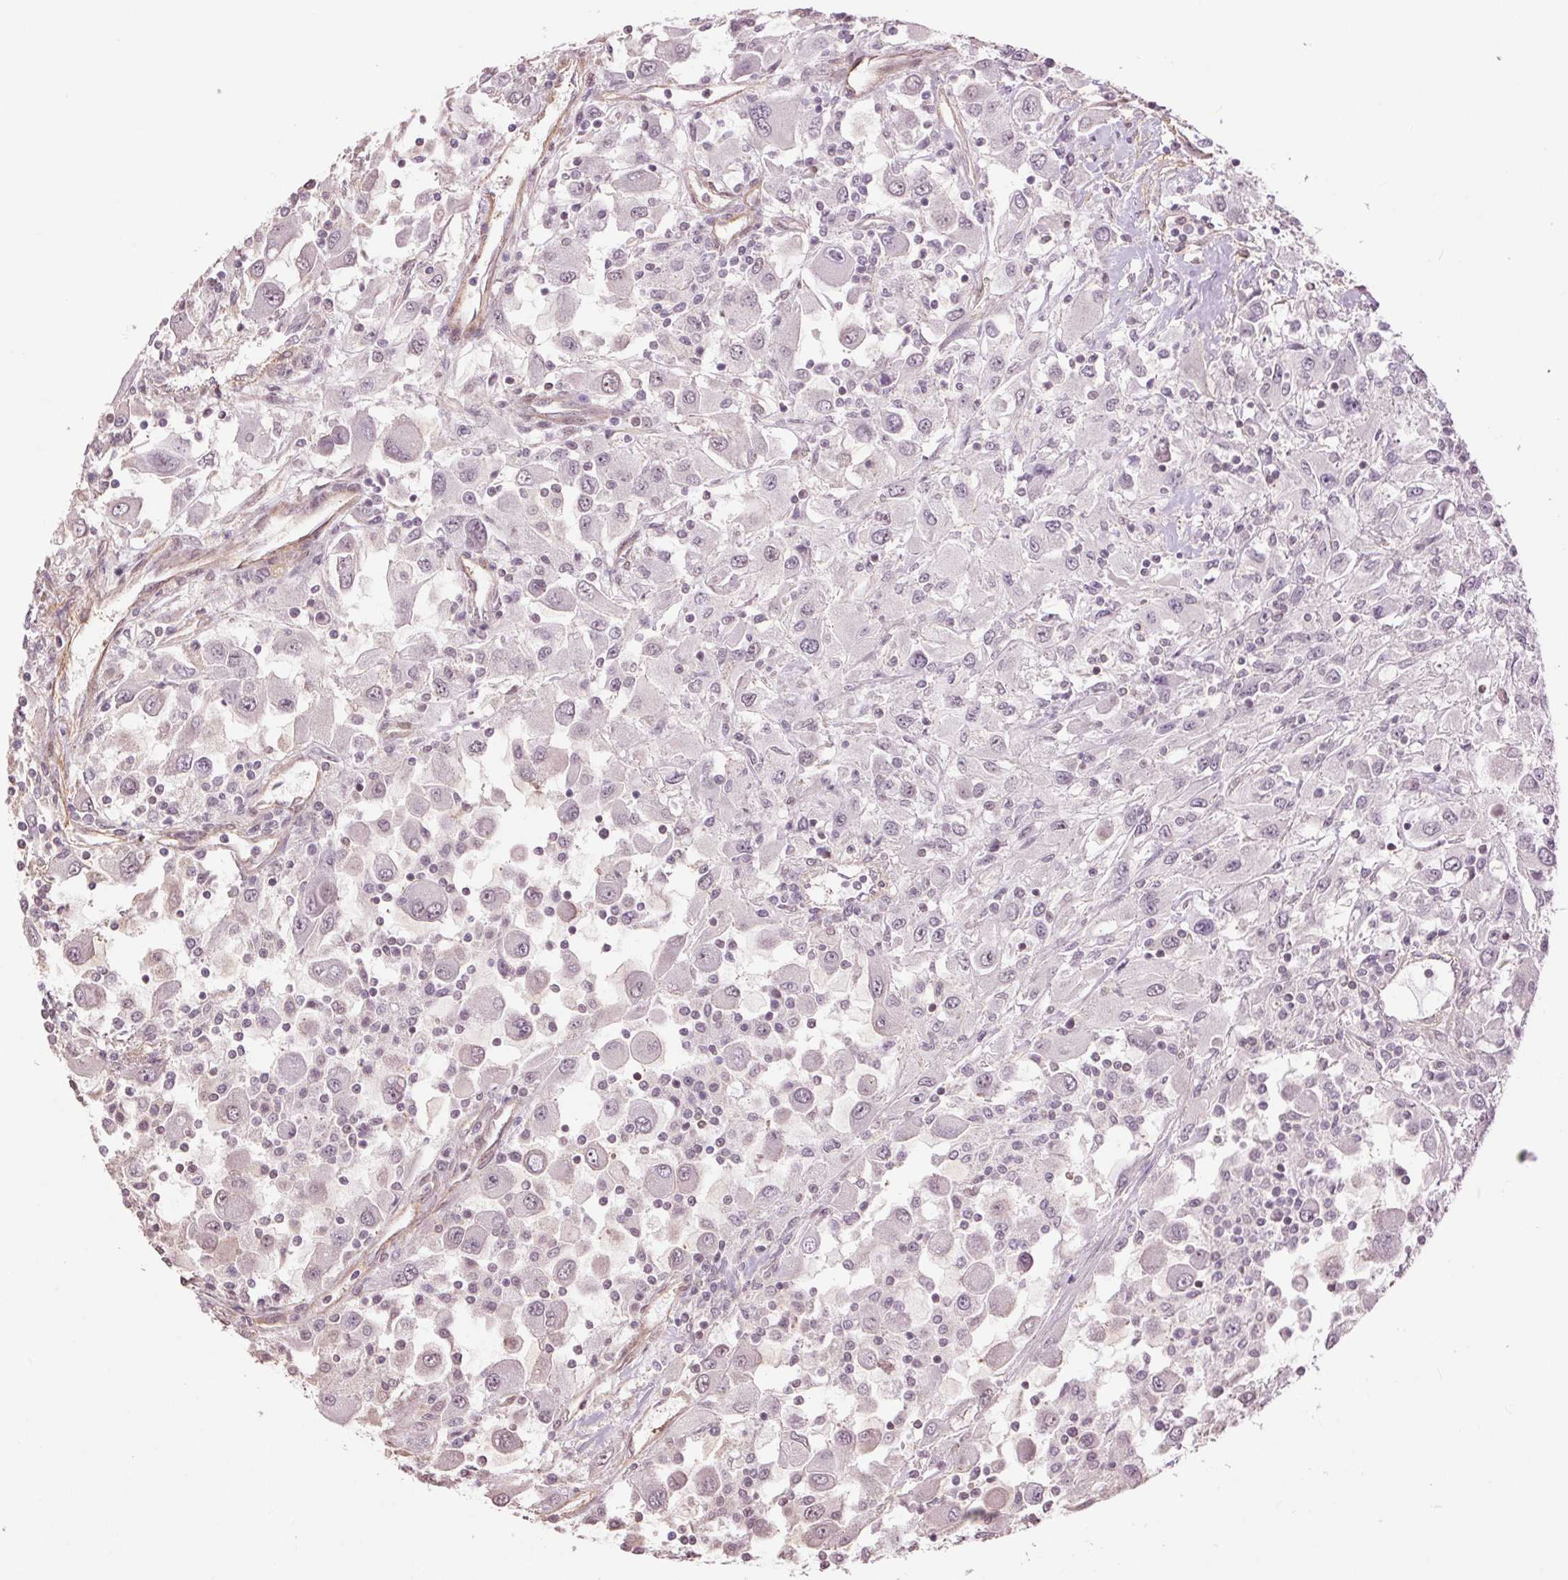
{"staining": {"intensity": "negative", "quantity": "none", "location": "none"}, "tissue": "renal cancer", "cell_type": "Tumor cells", "image_type": "cancer", "snomed": [{"axis": "morphology", "description": "Adenocarcinoma, NOS"}, {"axis": "topography", "description": "Kidney"}], "caption": "High magnification brightfield microscopy of adenocarcinoma (renal) stained with DAB (brown) and counterstained with hematoxylin (blue): tumor cells show no significant positivity. (DAB immunohistochemistry visualized using brightfield microscopy, high magnification).", "gene": "PALM", "patient": {"sex": "female", "age": 67}}